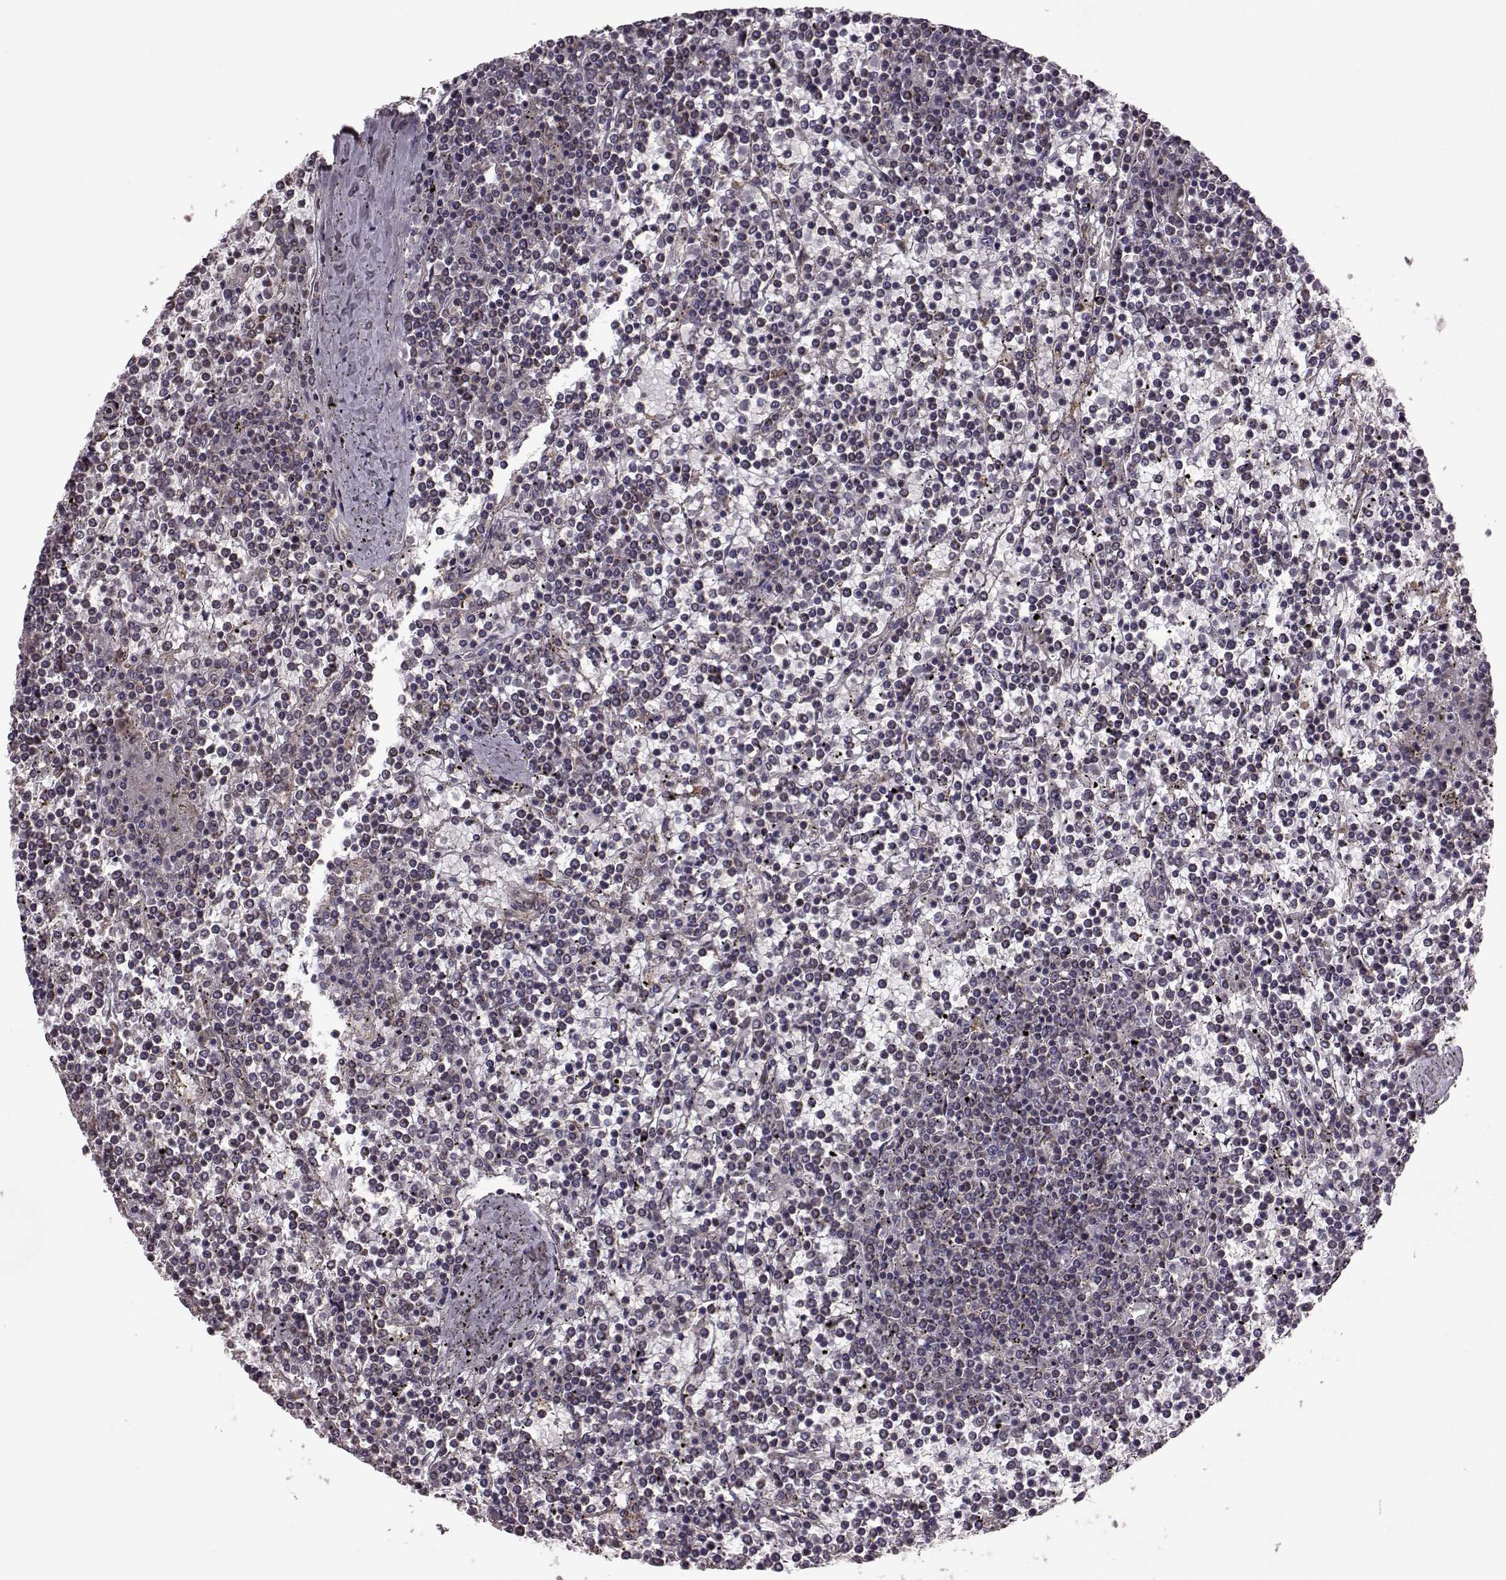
{"staining": {"intensity": "negative", "quantity": "none", "location": "none"}, "tissue": "lymphoma", "cell_type": "Tumor cells", "image_type": "cancer", "snomed": [{"axis": "morphology", "description": "Malignant lymphoma, non-Hodgkin's type, Low grade"}, {"axis": "topography", "description": "Spleen"}], "caption": "Immunohistochemical staining of low-grade malignant lymphoma, non-Hodgkin's type reveals no significant expression in tumor cells. (Stains: DAB (3,3'-diaminobenzidine) immunohistochemistry (IHC) with hematoxylin counter stain, Microscopy: brightfield microscopy at high magnification).", "gene": "PUDP", "patient": {"sex": "female", "age": 19}}